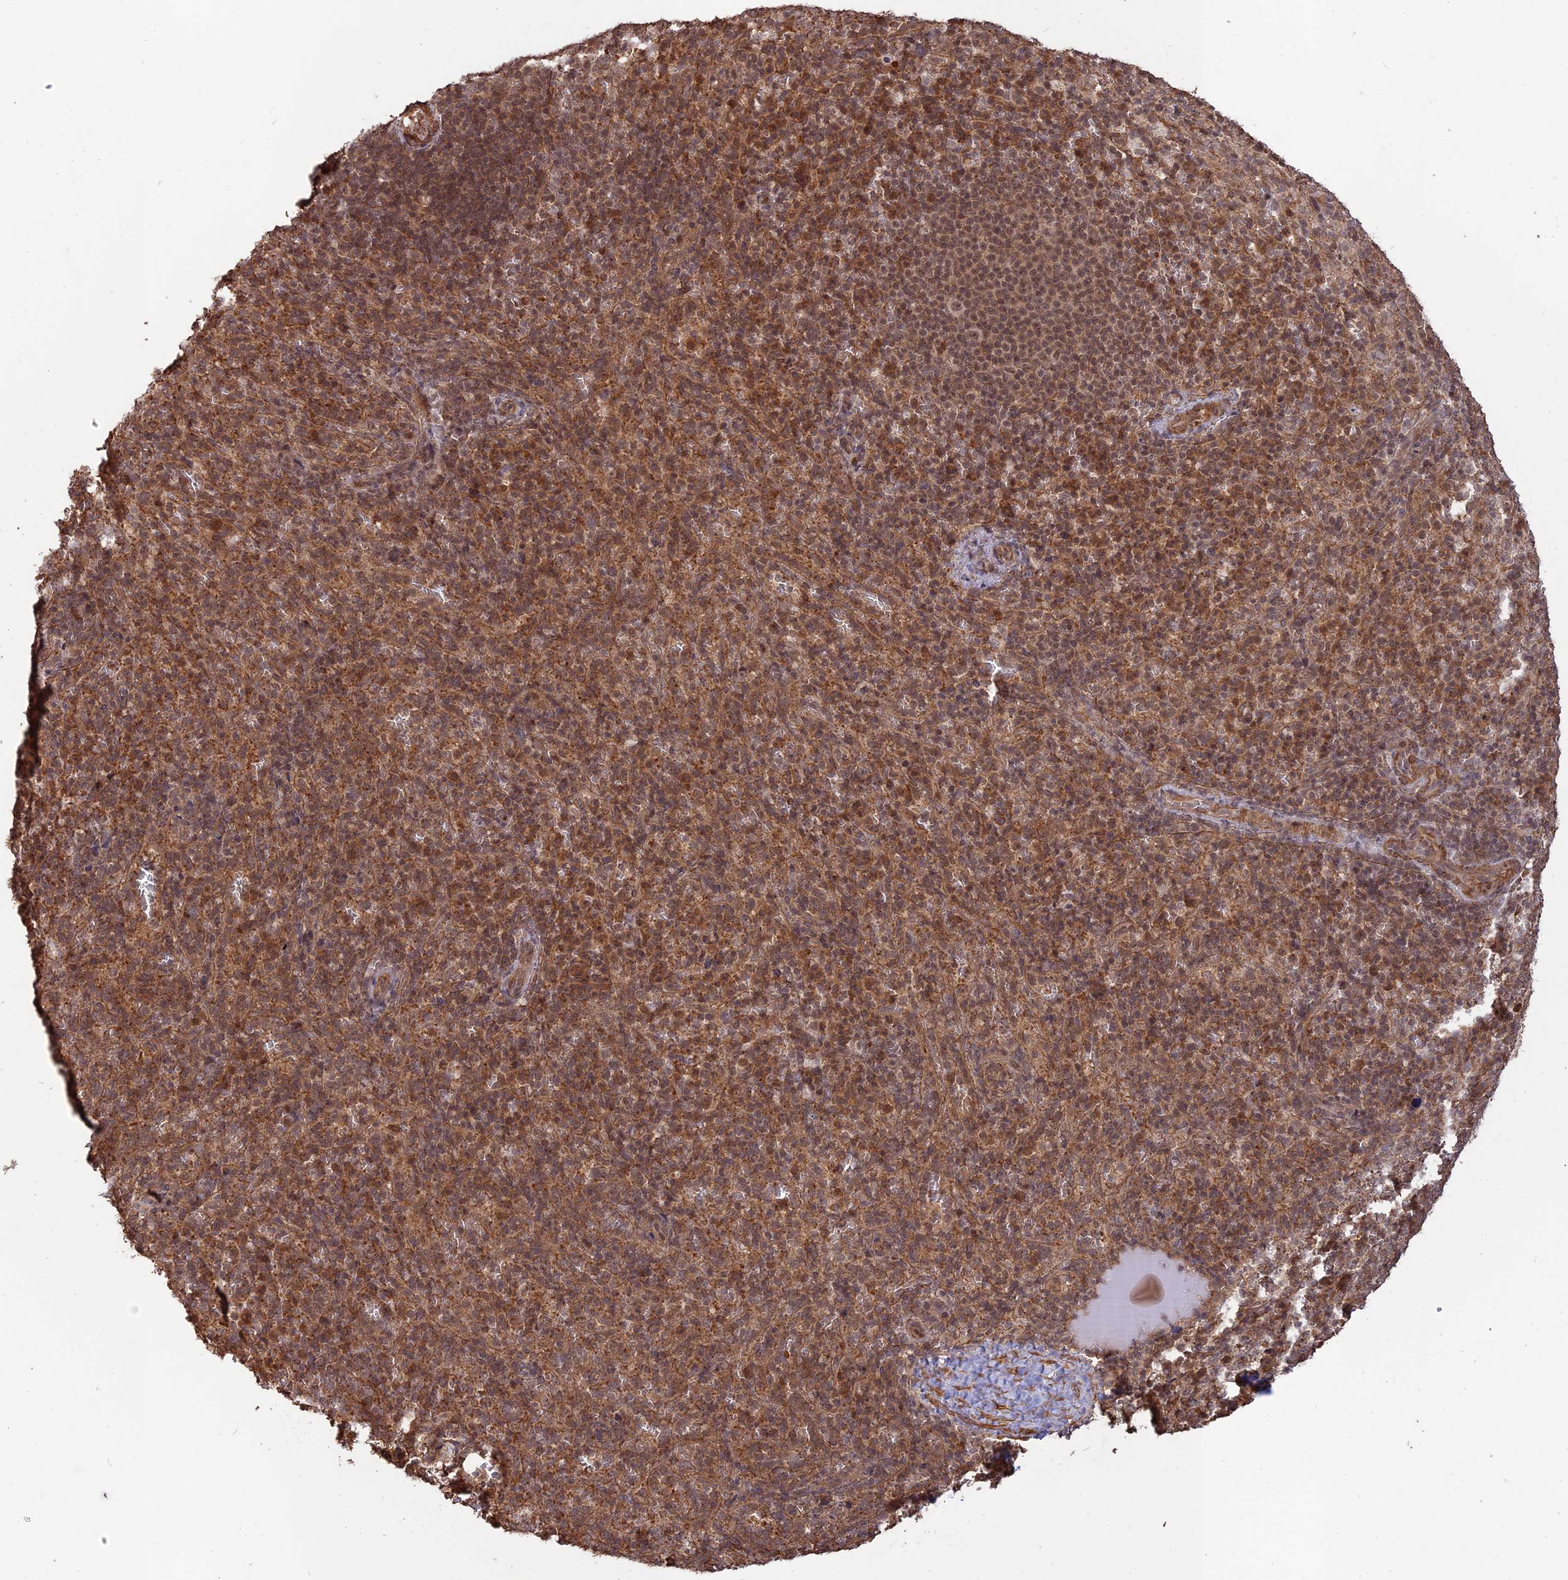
{"staining": {"intensity": "moderate", "quantity": "25%-75%", "location": "cytoplasmic/membranous"}, "tissue": "spleen", "cell_type": "Cells in red pulp", "image_type": "normal", "snomed": [{"axis": "morphology", "description": "Normal tissue, NOS"}, {"axis": "topography", "description": "Spleen"}], "caption": "Spleen was stained to show a protein in brown. There is medium levels of moderate cytoplasmic/membranous positivity in about 25%-75% of cells in red pulp. (brown staining indicates protein expression, while blue staining denotes nuclei).", "gene": "CCDC174", "patient": {"sex": "female", "age": 21}}